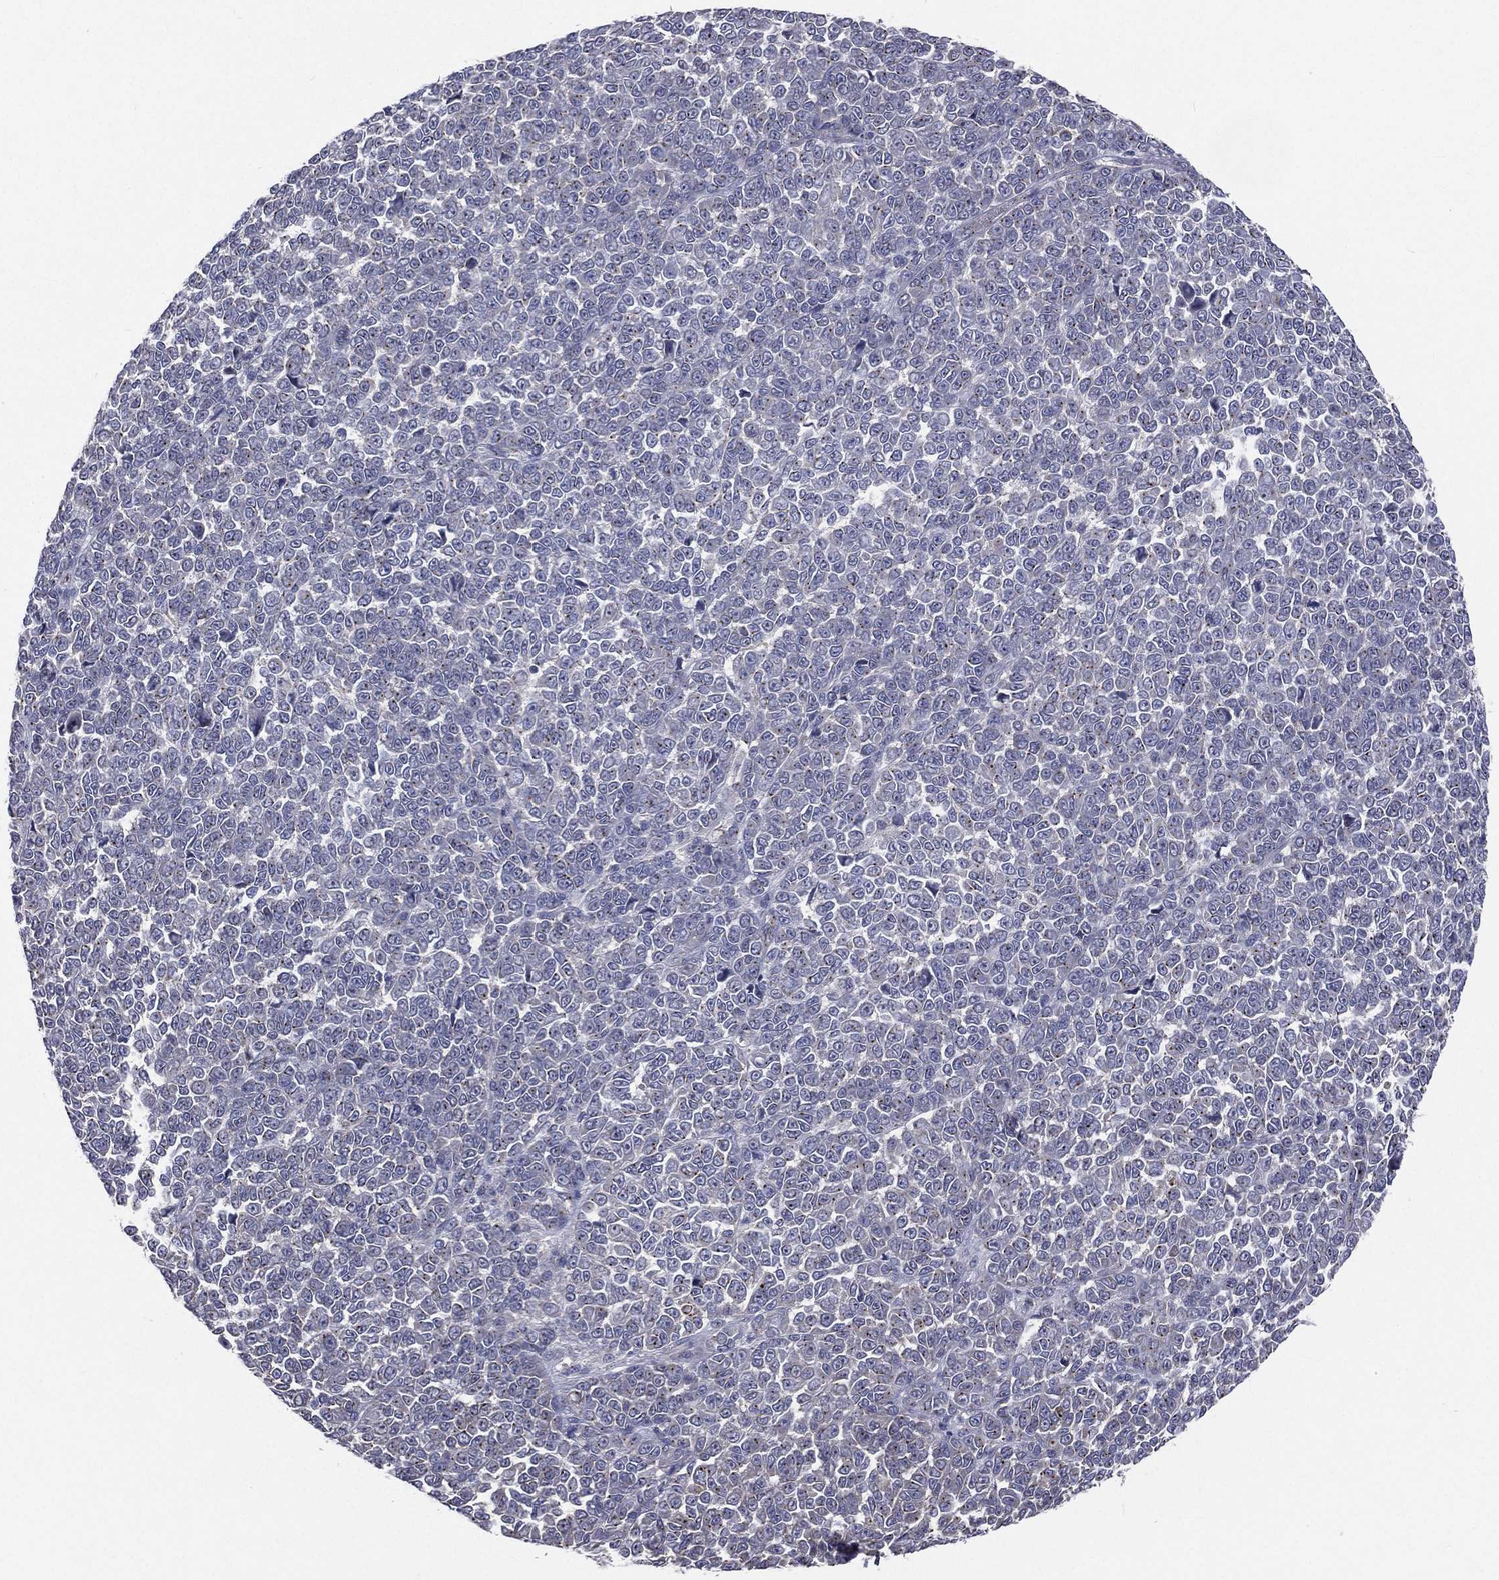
{"staining": {"intensity": "moderate", "quantity": "25%-75%", "location": "cytoplasmic/membranous"}, "tissue": "melanoma", "cell_type": "Tumor cells", "image_type": "cancer", "snomed": [{"axis": "morphology", "description": "Malignant melanoma, NOS"}, {"axis": "topography", "description": "Skin"}], "caption": "Approximately 25%-75% of tumor cells in melanoma display moderate cytoplasmic/membranous protein expression as visualized by brown immunohistochemical staining.", "gene": "CROCC", "patient": {"sex": "female", "age": 95}}